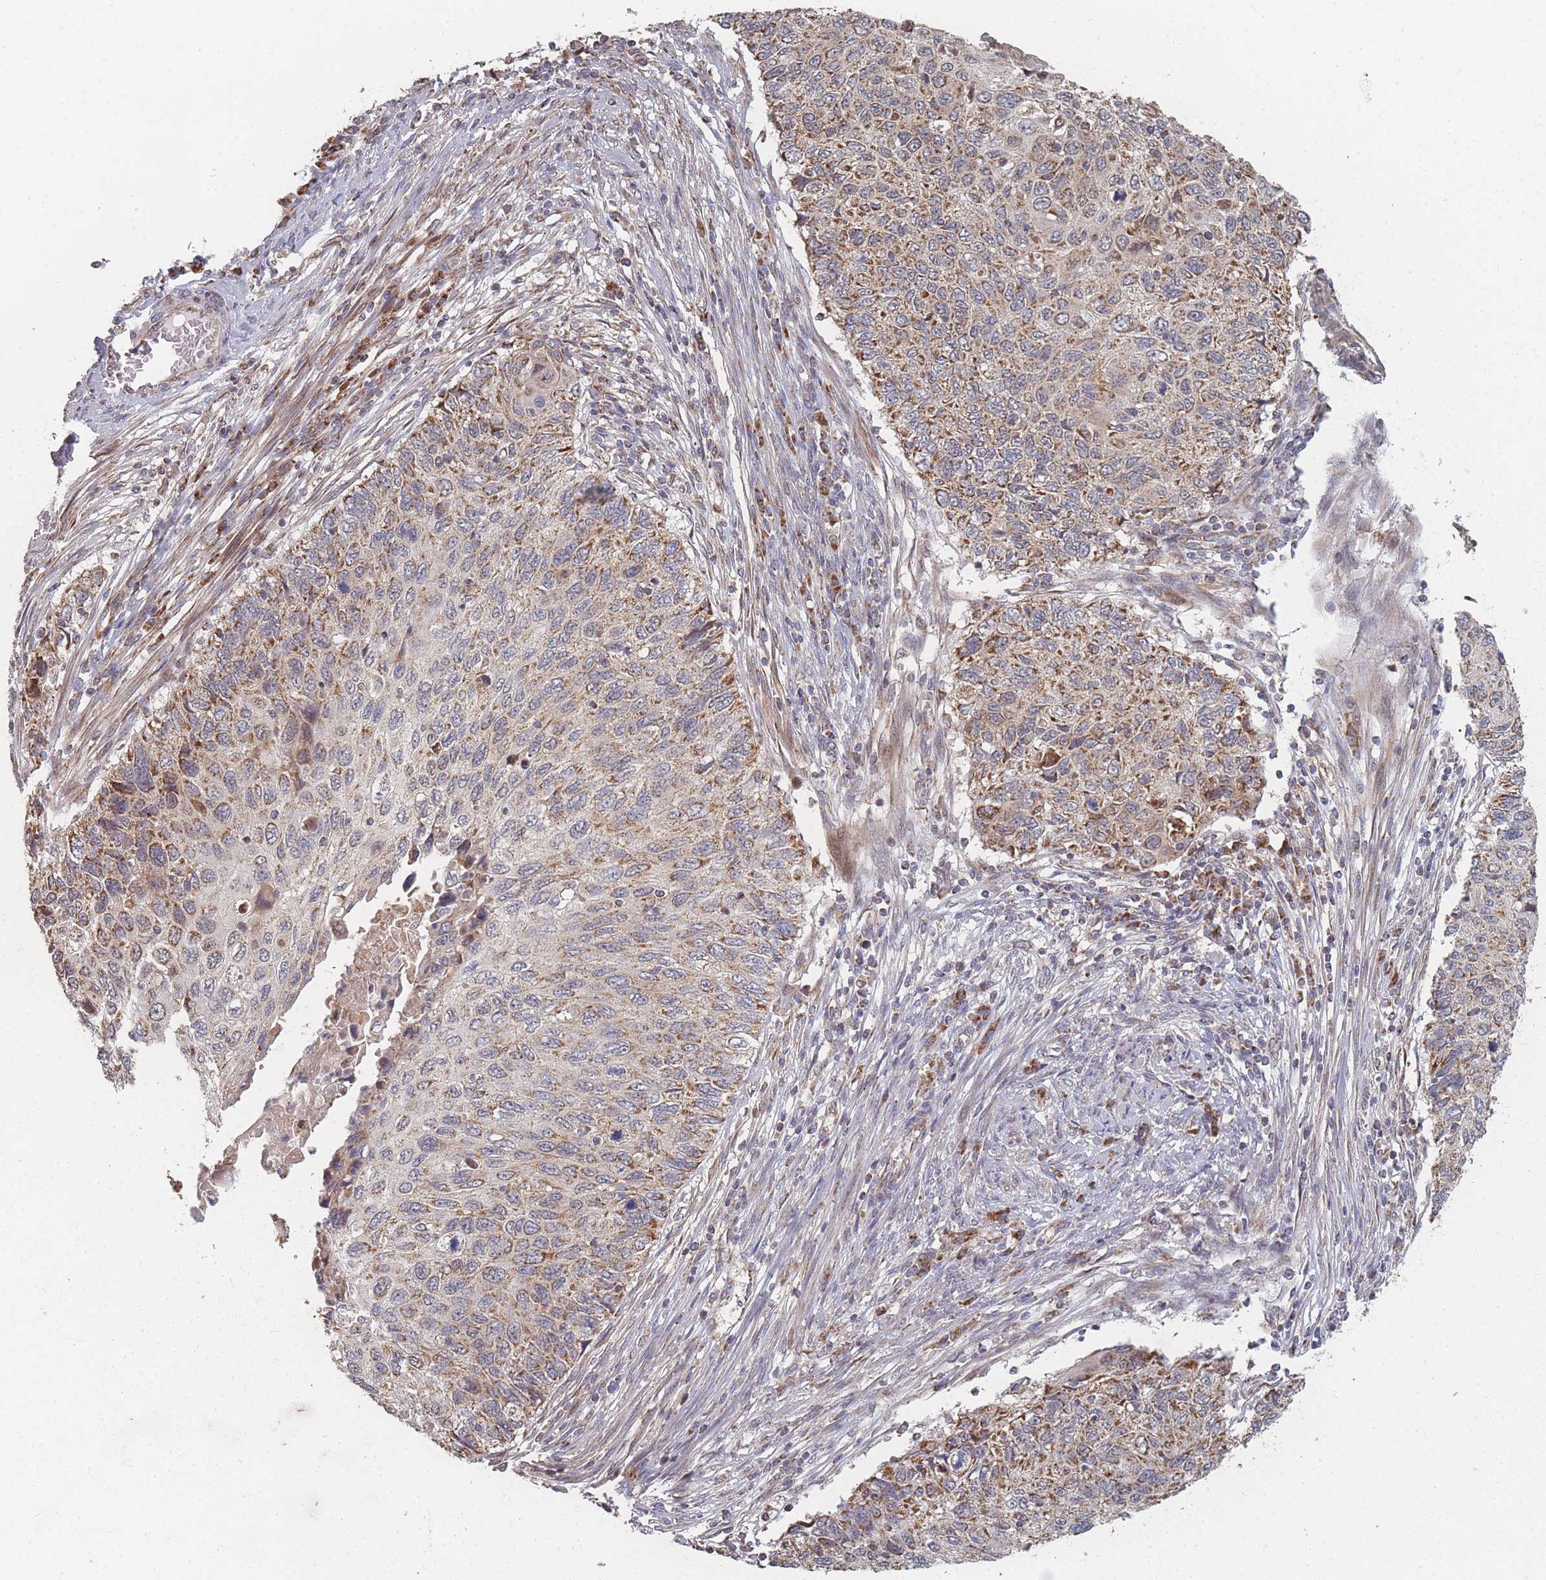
{"staining": {"intensity": "moderate", "quantity": "25%-75%", "location": "cytoplasmic/membranous"}, "tissue": "cervical cancer", "cell_type": "Tumor cells", "image_type": "cancer", "snomed": [{"axis": "morphology", "description": "Squamous cell carcinoma, NOS"}, {"axis": "topography", "description": "Cervix"}], "caption": "Cervical squamous cell carcinoma stained for a protein demonstrates moderate cytoplasmic/membranous positivity in tumor cells. Nuclei are stained in blue.", "gene": "PSMB3", "patient": {"sex": "female", "age": 70}}